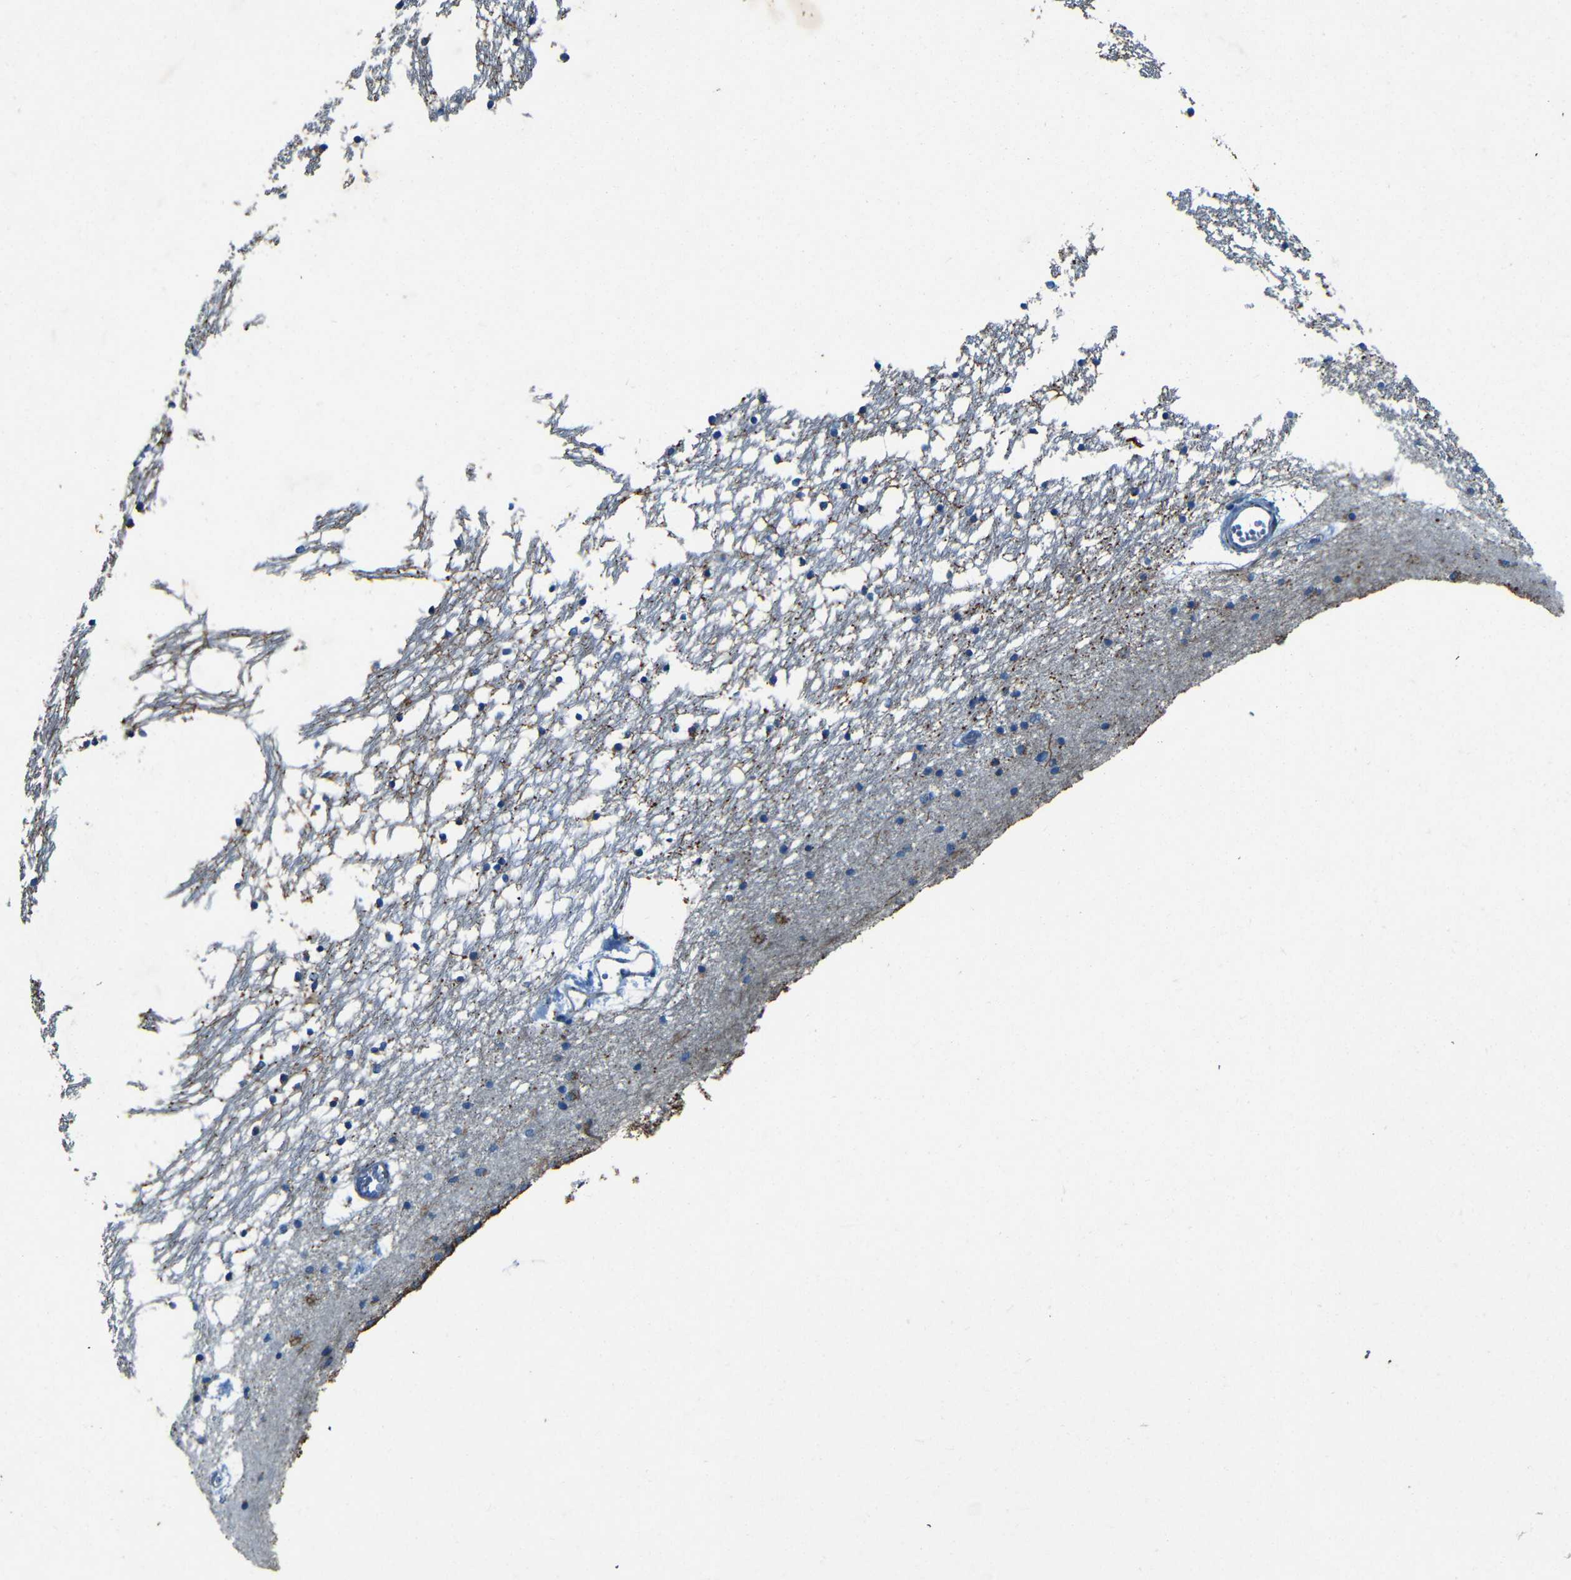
{"staining": {"intensity": "moderate", "quantity": "25%-75%", "location": "cytoplasmic/membranous"}, "tissue": "caudate", "cell_type": "Glial cells", "image_type": "normal", "snomed": [{"axis": "morphology", "description": "Normal tissue, NOS"}, {"axis": "topography", "description": "Lateral ventricle wall"}], "caption": "Protein expression analysis of unremarkable caudate exhibits moderate cytoplasmic/membranous staining in approximately 25%-75% of glial cells. (brown staining indicates protein expression, while blue staining denotes nuclei).", "gene": "WSCD2", "patient": {"sex": "male", "age": 45}}